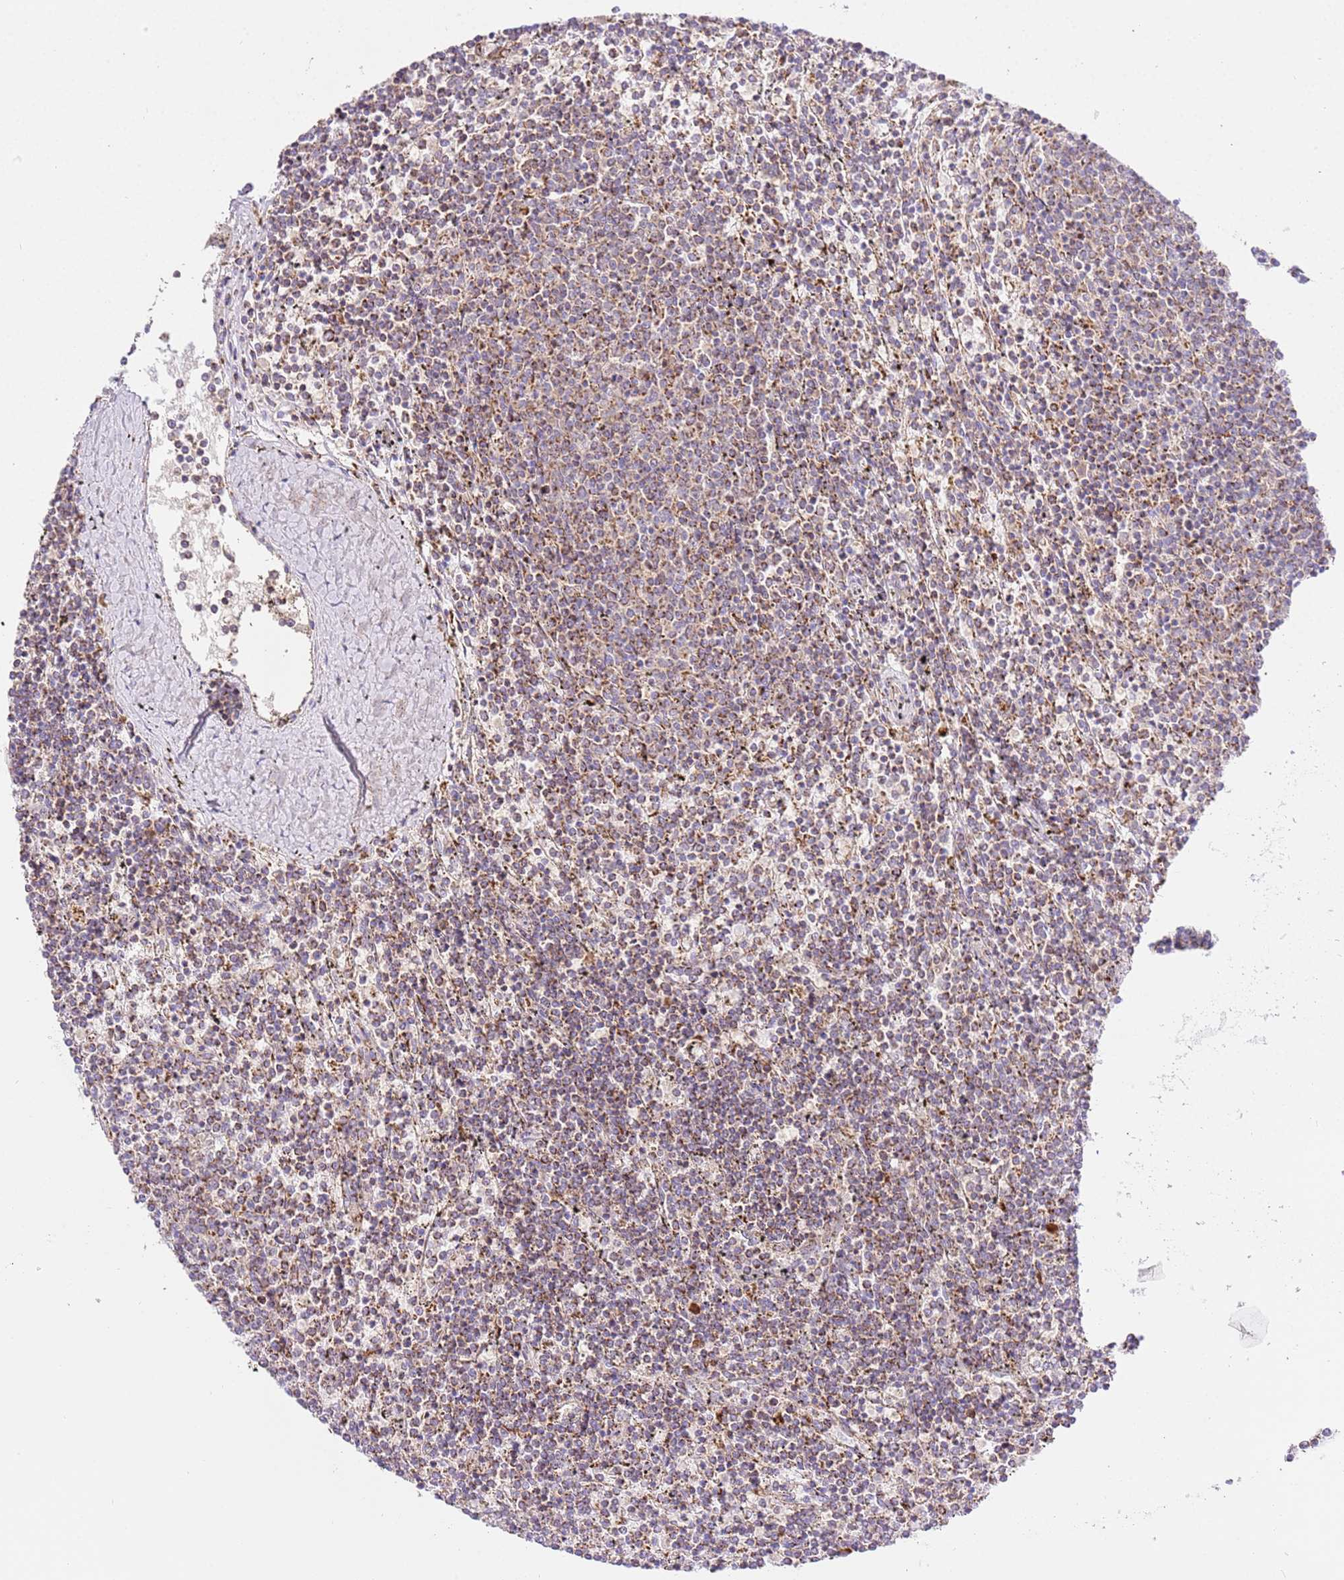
{"staining": {"intensity": "moderate", "quantity": ">75%", "location": "cytoplasmic/membranous"}, "tissue": "lymphoma", "cell_type": "Tumor cells", "image_type": "cancer", "snomed": [{"axis": "morphology", "description": "Malignant lymphoma, non-Hodgkin's type, Low grade"}, {"axis": "topography", "description": "Spleen"}], "caption": "Low-grade malignant lymphoma, non-Hodgkin's type was stained to show a protein in brown. There is medium levels of moderate cytoplasmic/membranous expression in approximately >75% of tumor cells.", "gene": "ZBTB39", "patient": {"sex": "female", "age": 50}}